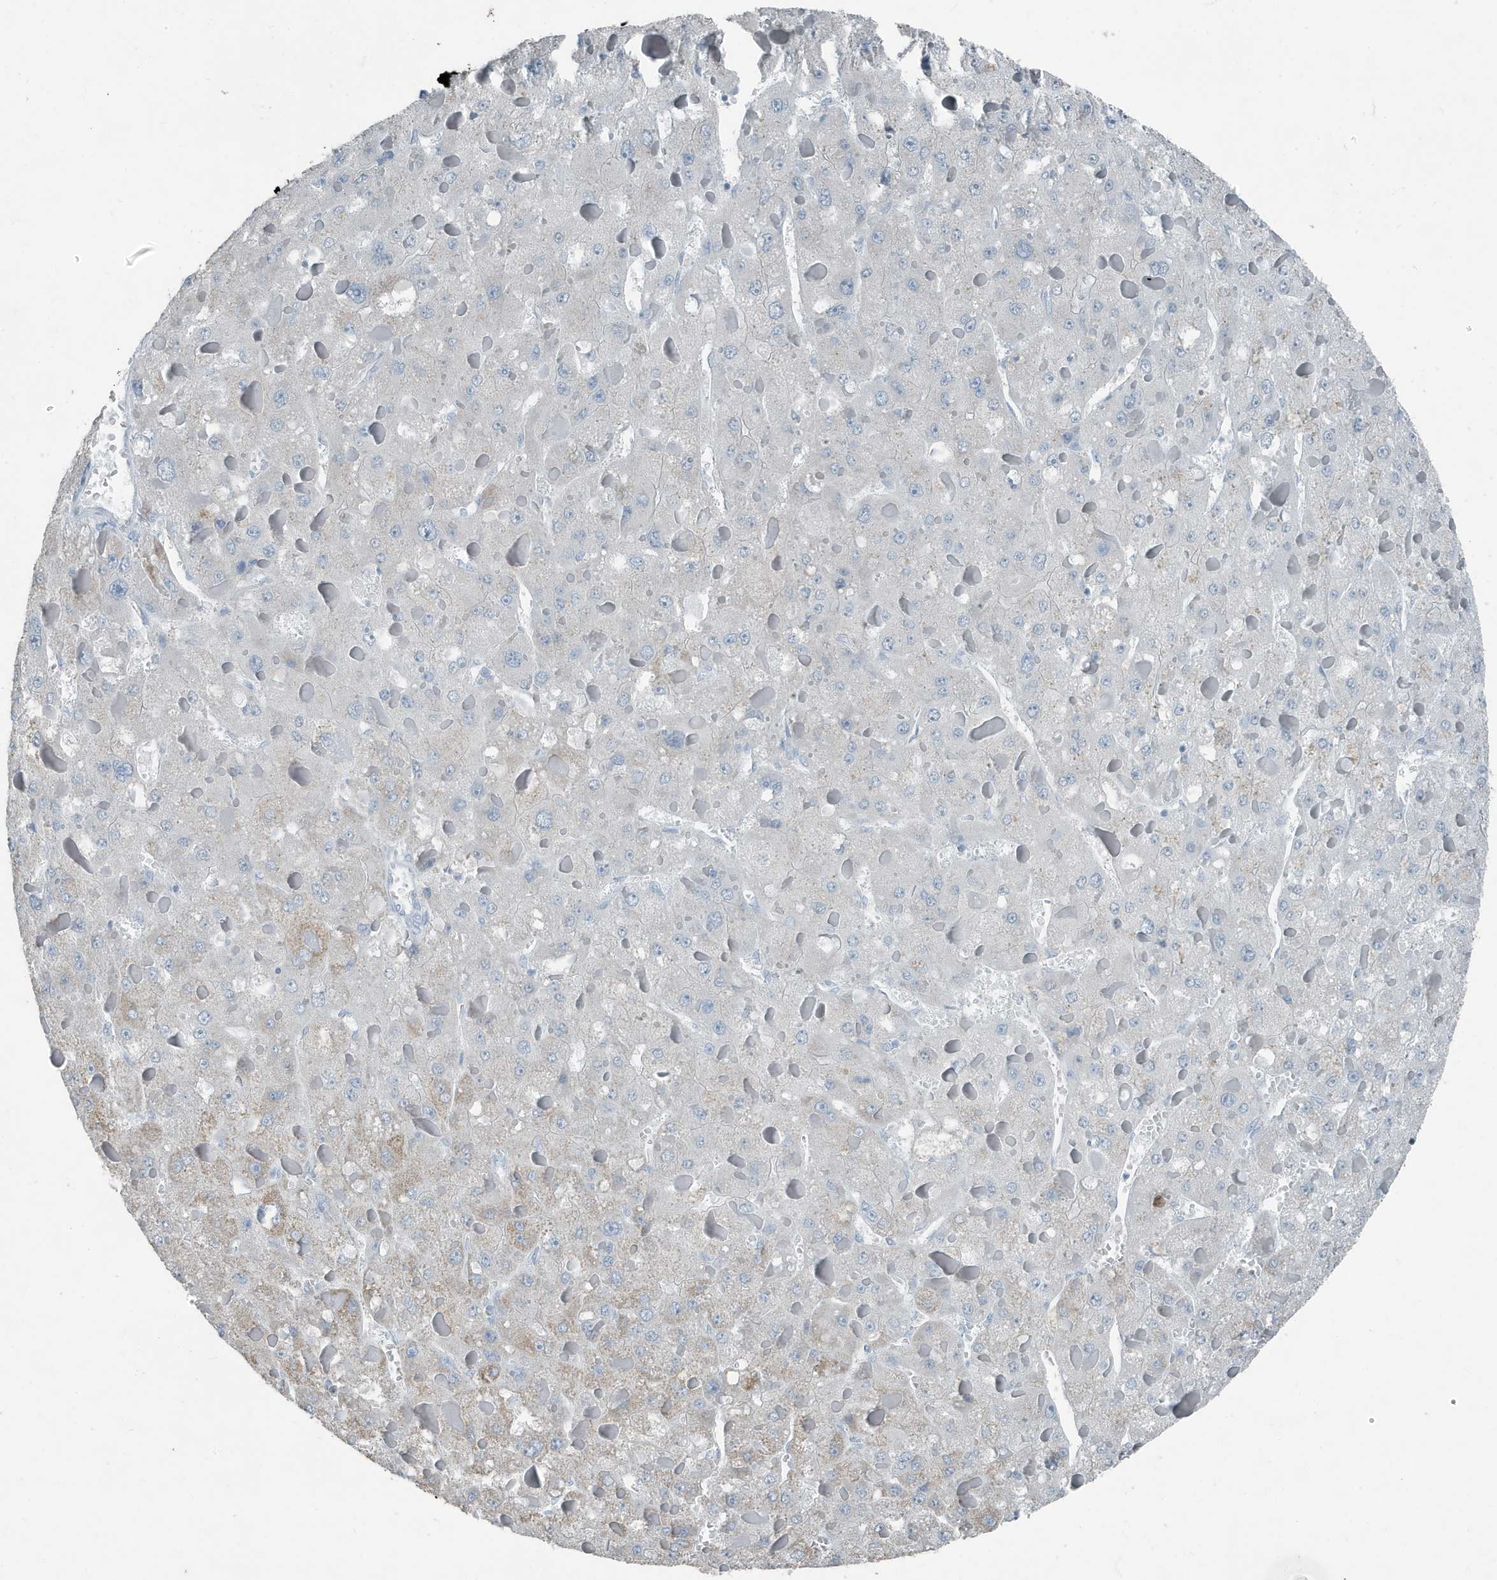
{"staining": {"intensity": "weak", "quantity": "<25%", "location": "cytoplasmic/membranous"}, "tissue": "liver cancer", "cell_type": "Tumor cells", "image_type": "cancer", "snomed": [{"axis": "morphology", "description": "Carcinoma, Hepatocellular, NOS"}, {"axis": "topography", "description": "Liver"}], "caption": "Protein analysis of hepatocellular carcinoma (liver) demonstrates no significant staining in tumor cells.", "gene": "FAM162A", "patient": {"sex": "female", "age": 73}}